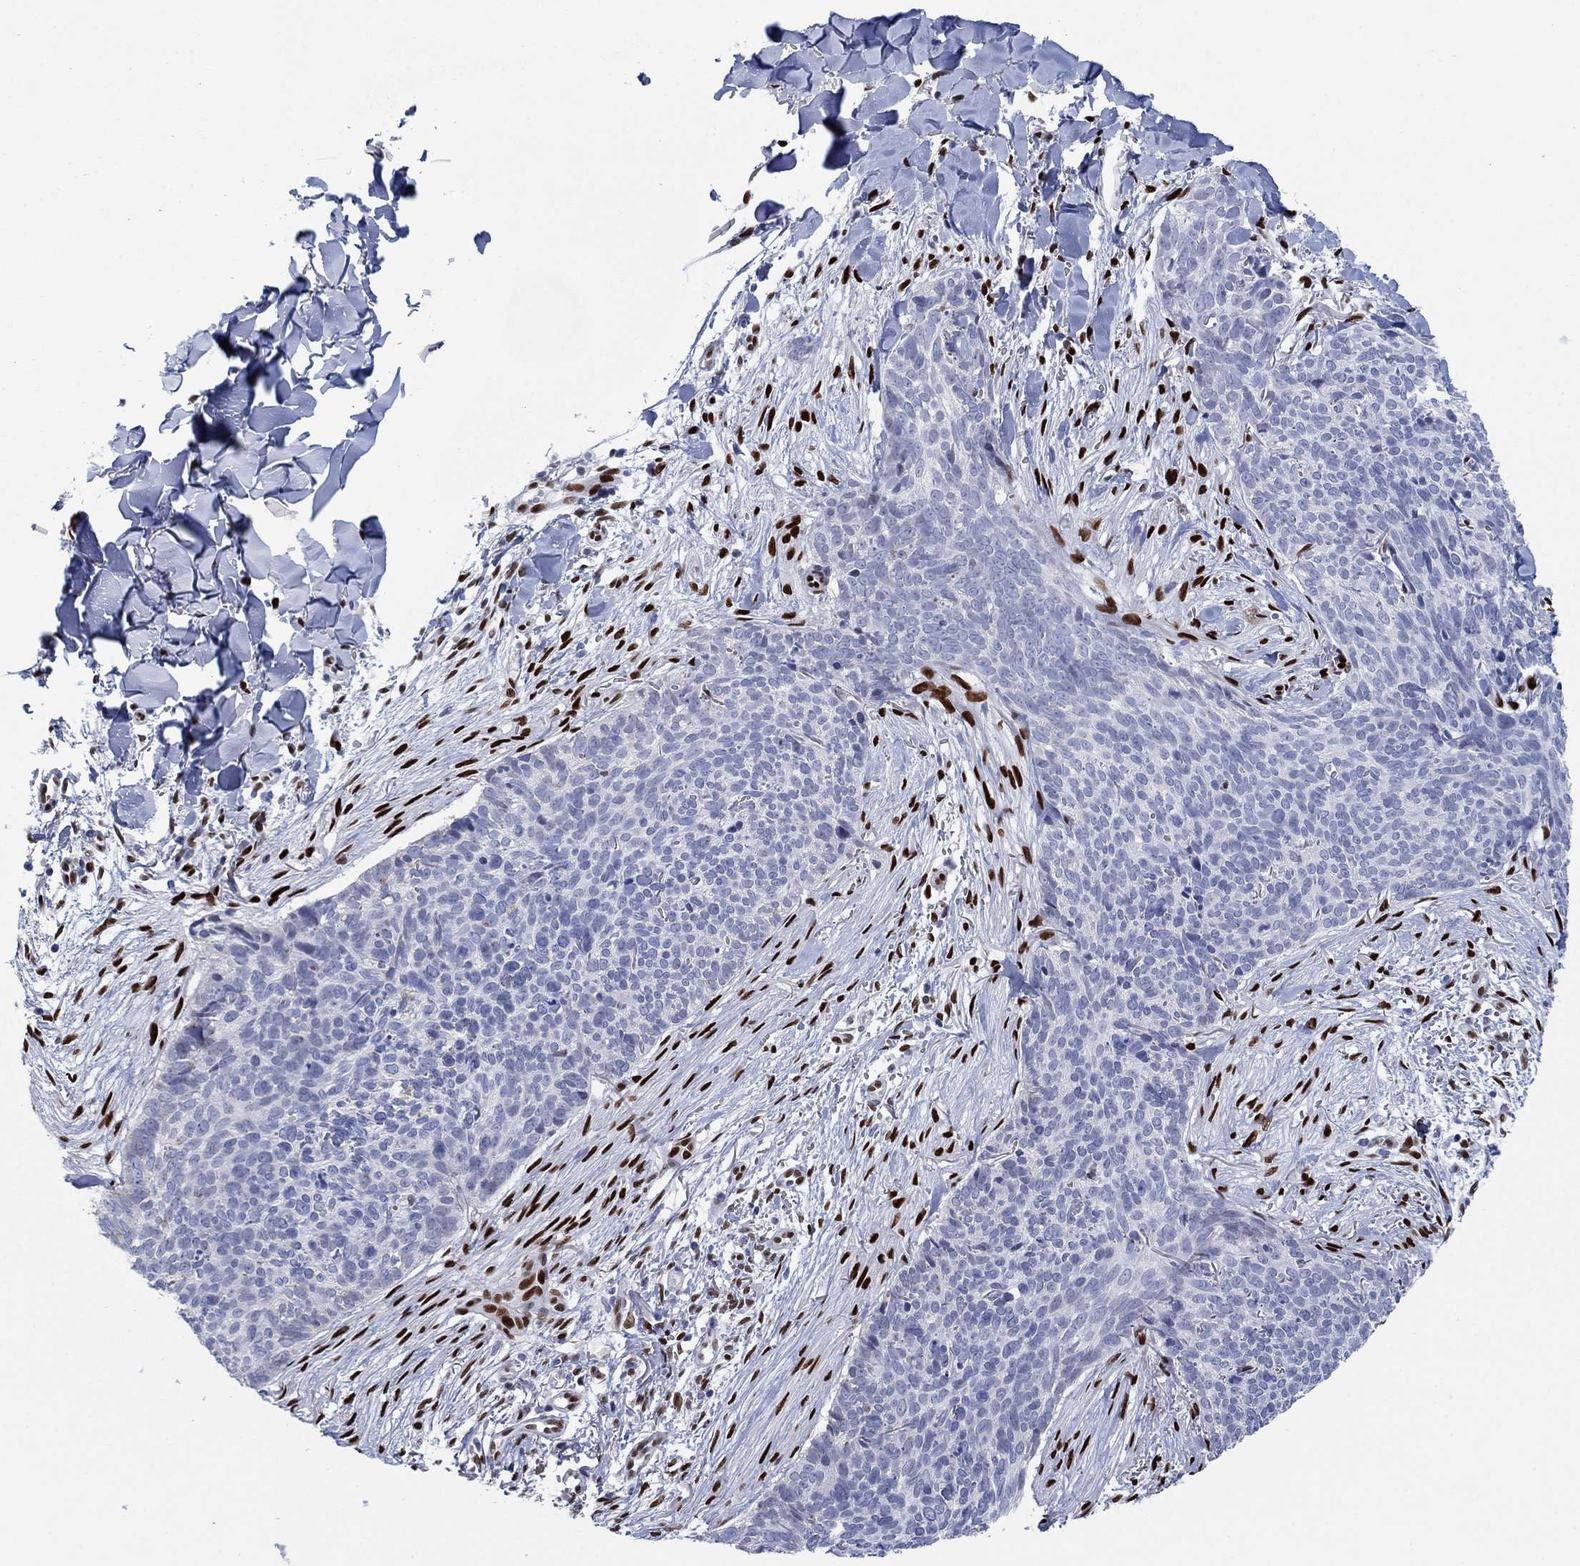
{"staining": {"intensity": "negative", "quantity": "none", "location": "none"}, "tissue": "skin cancer", "cell_type": "Tumor cells", "image_type": "cancer", "snomed": [{"axis": "morphology", "description": "Basal cell carcinoma"}, {"axis": "topography", "description": "Skin"}], "caption": "Protein analysis of skin cancer demonstrates no significant expression in tumor cells.", "gene": "ZEB1", "patient": {"sex": "male", "age": 64}}